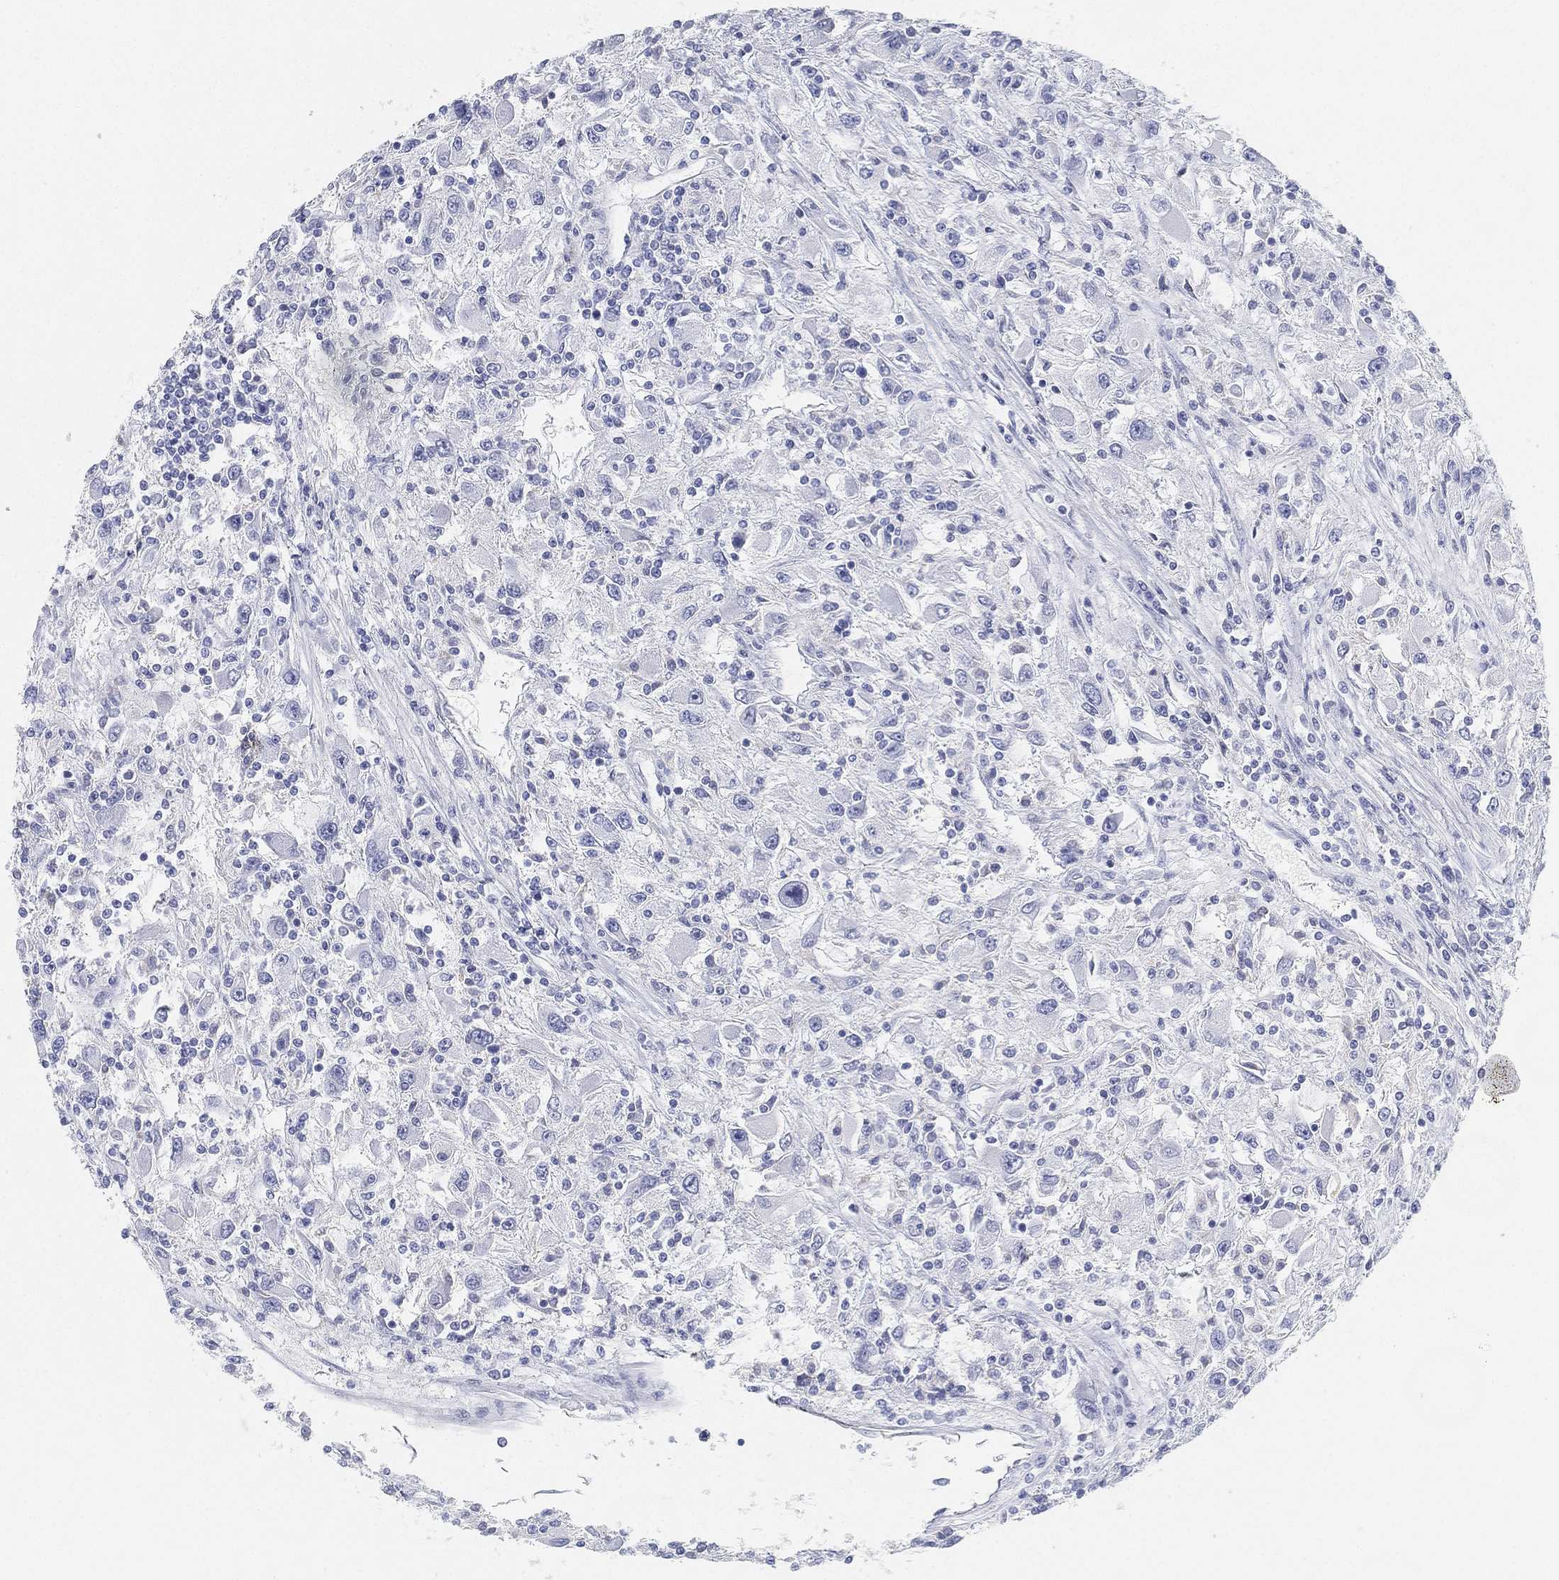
{"staining": {"intensity": "negative", "quantity": "none", "location": "none"}, "tissue": "renal cancer", "cell_type": "Tumor cells", "image_type": "cancer", "snomed": [{"axis": "morphology", "description": "Adenocarcinoma, NOS"}, {"axis": "topography", "description": "Kidney"}], "caption": "Renal cancer was stained to show a protein in brown. There is no significant staining in tumor cells. The staining was performed using DAB to visualize the protein expression in brown, while the nuclei were stained in blue with hematoxylin (Magnification: 20x).", "gene": "GPR61", "patient": {"sex": "female", "age": 67}}